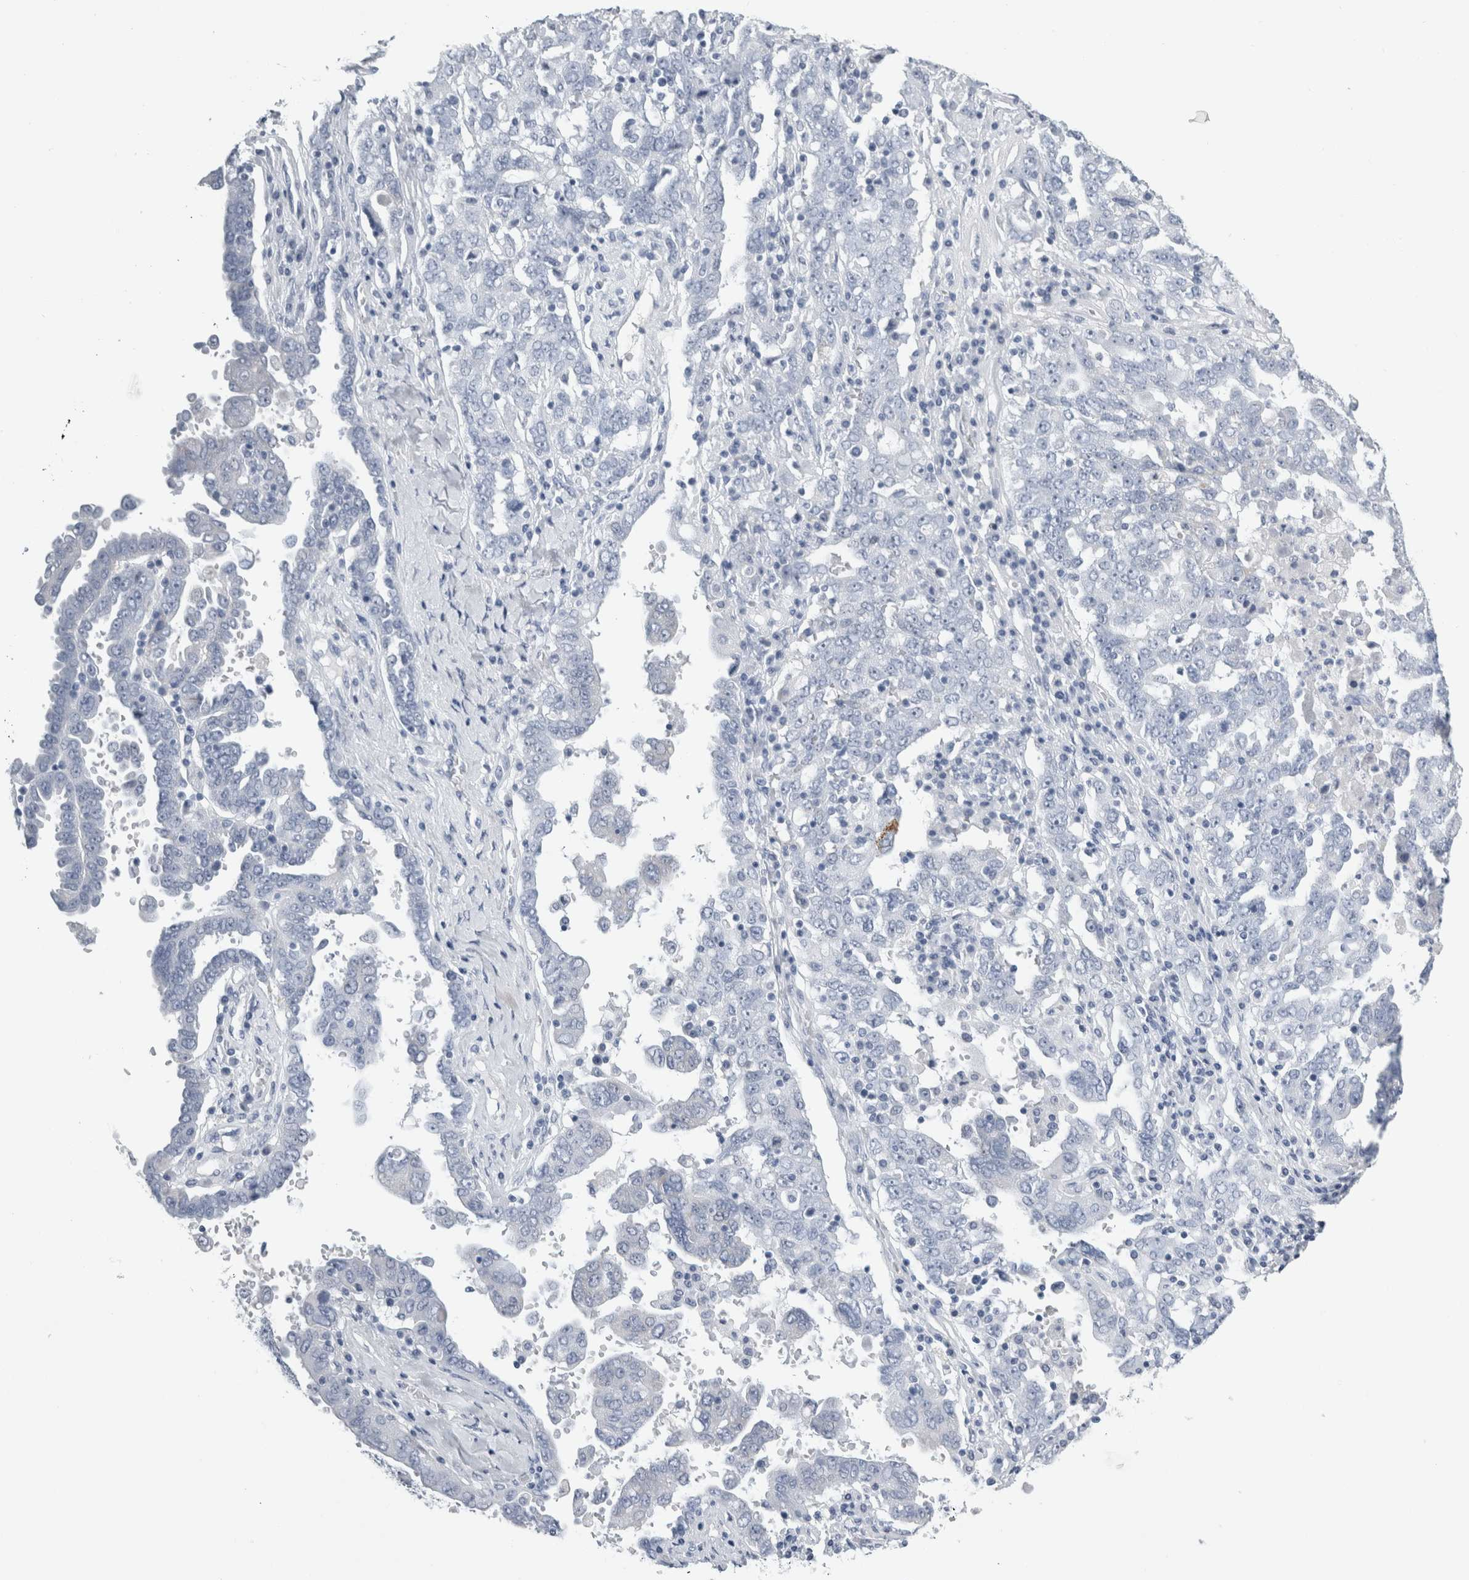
{"staining": {"intensity": "negative", "quantity": "none", "location": "none"}, "tissue": "ovarian cancer", "cell_type": "Tumor cells", "image_type": "cancer", "snomed": [{"axis": "morphology", "description": "Carcinoma, endometroid"}, {"axis": "topography", "description": "Ovary"}], "caption": "Human ovarian cancer stained for a protein using immunohistochemistry reveals no expression in tumor cells.", "gene": "FXYD7", "patient": {"sex": "female", "age": 62}}